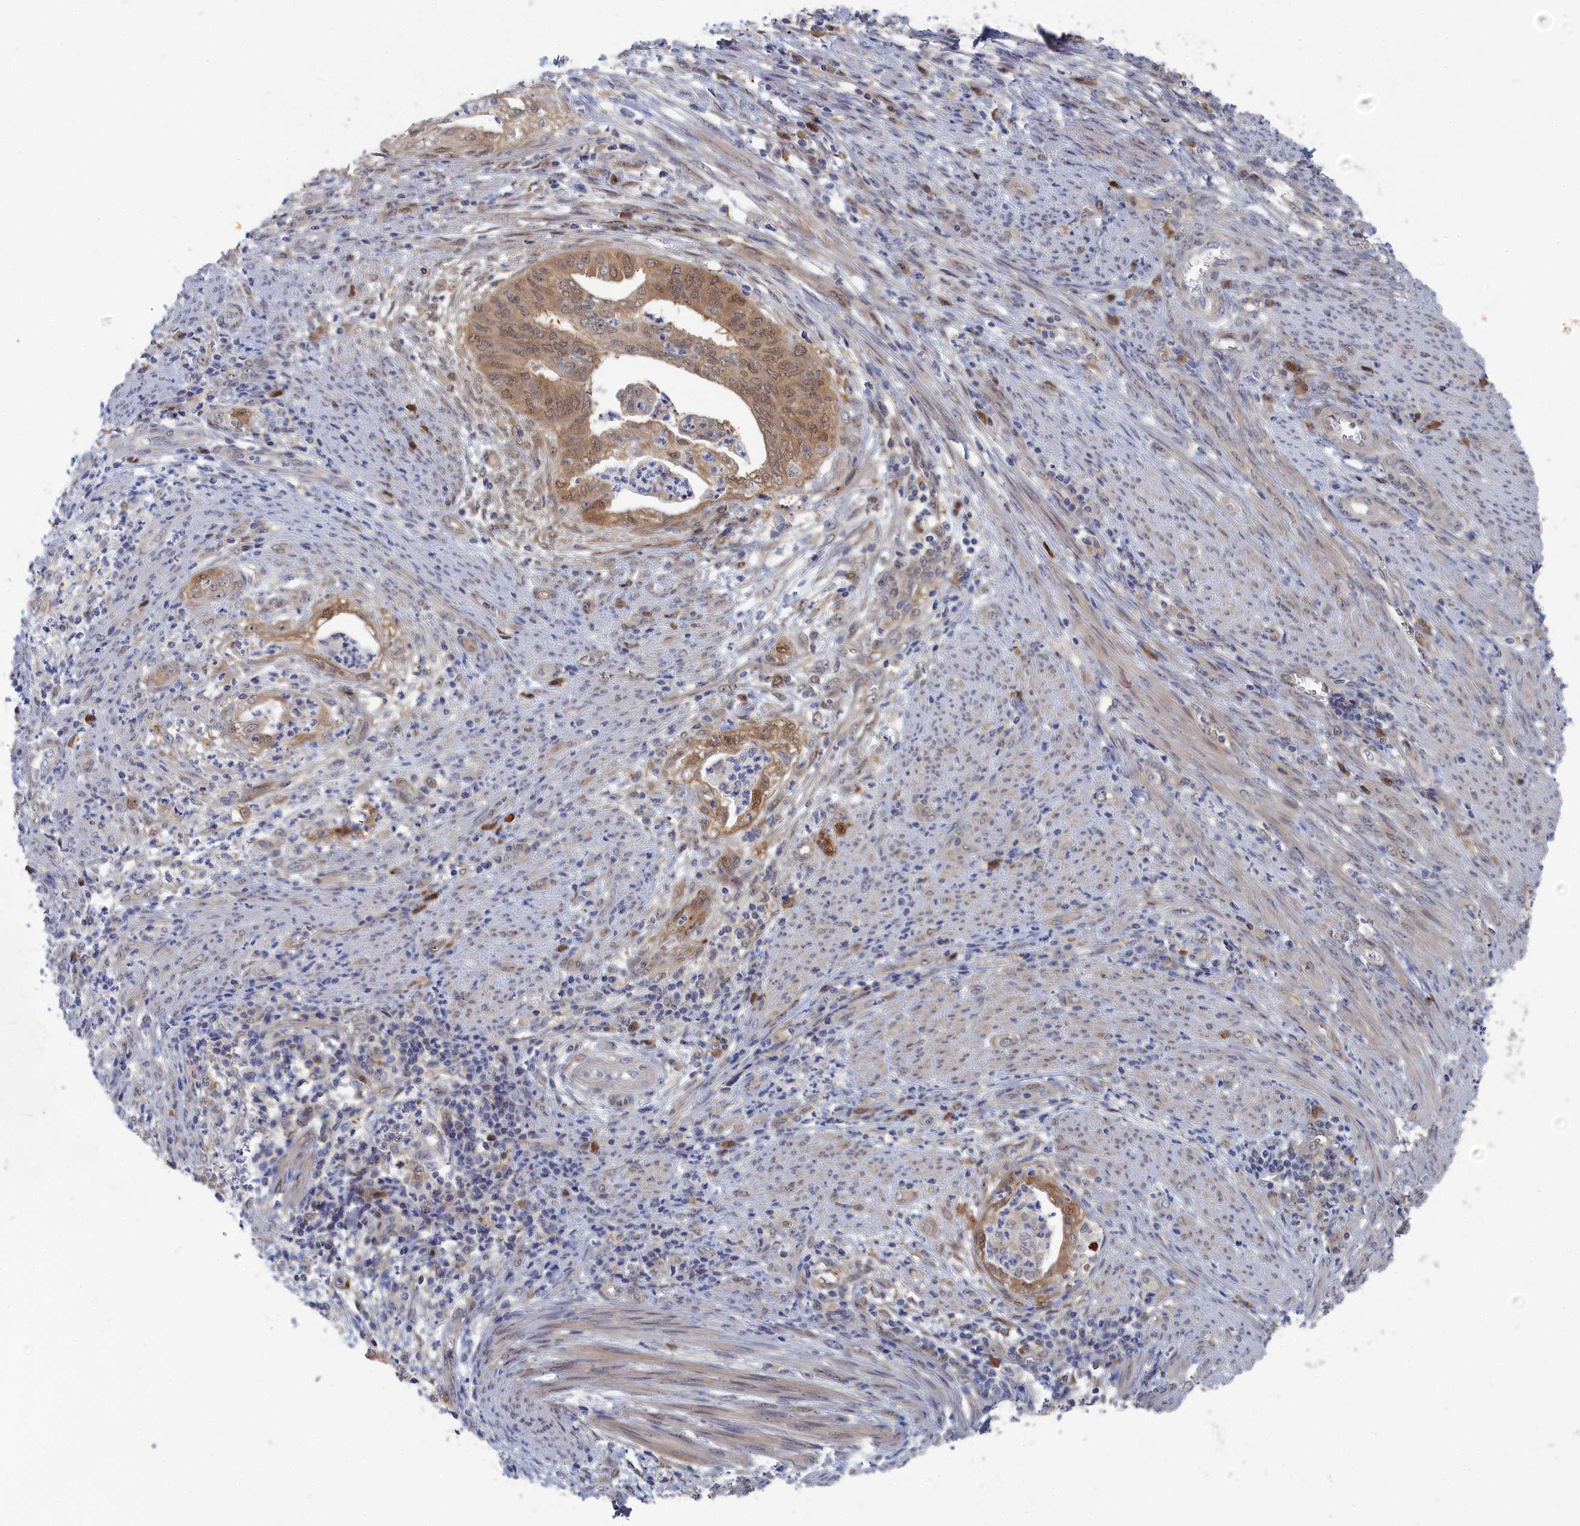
{"staining": {"intensity": "moderate", "quantity": ">75%", "location": "cytoplasmic/membranous,nuclear"}, "tissue": "endometrial cancer", "cell_type": "Tumor cells", "image_type": "cancer", "snomed": [{"axis": "morphology", "description": "Adenocarcinoma, NOS"}, {"axis": "topography", "description": "Endometrium"}], "caption": "There is medium levels of moderate cytoplasmic/membranous and nuclear positivity in tumor cells of endometrial cancer (adenocarcinoma), as demonstrated by immunohistochemical staining (brown color).", "gene": "IRGQ", "patient": {"sex": "female", "age": 68}}